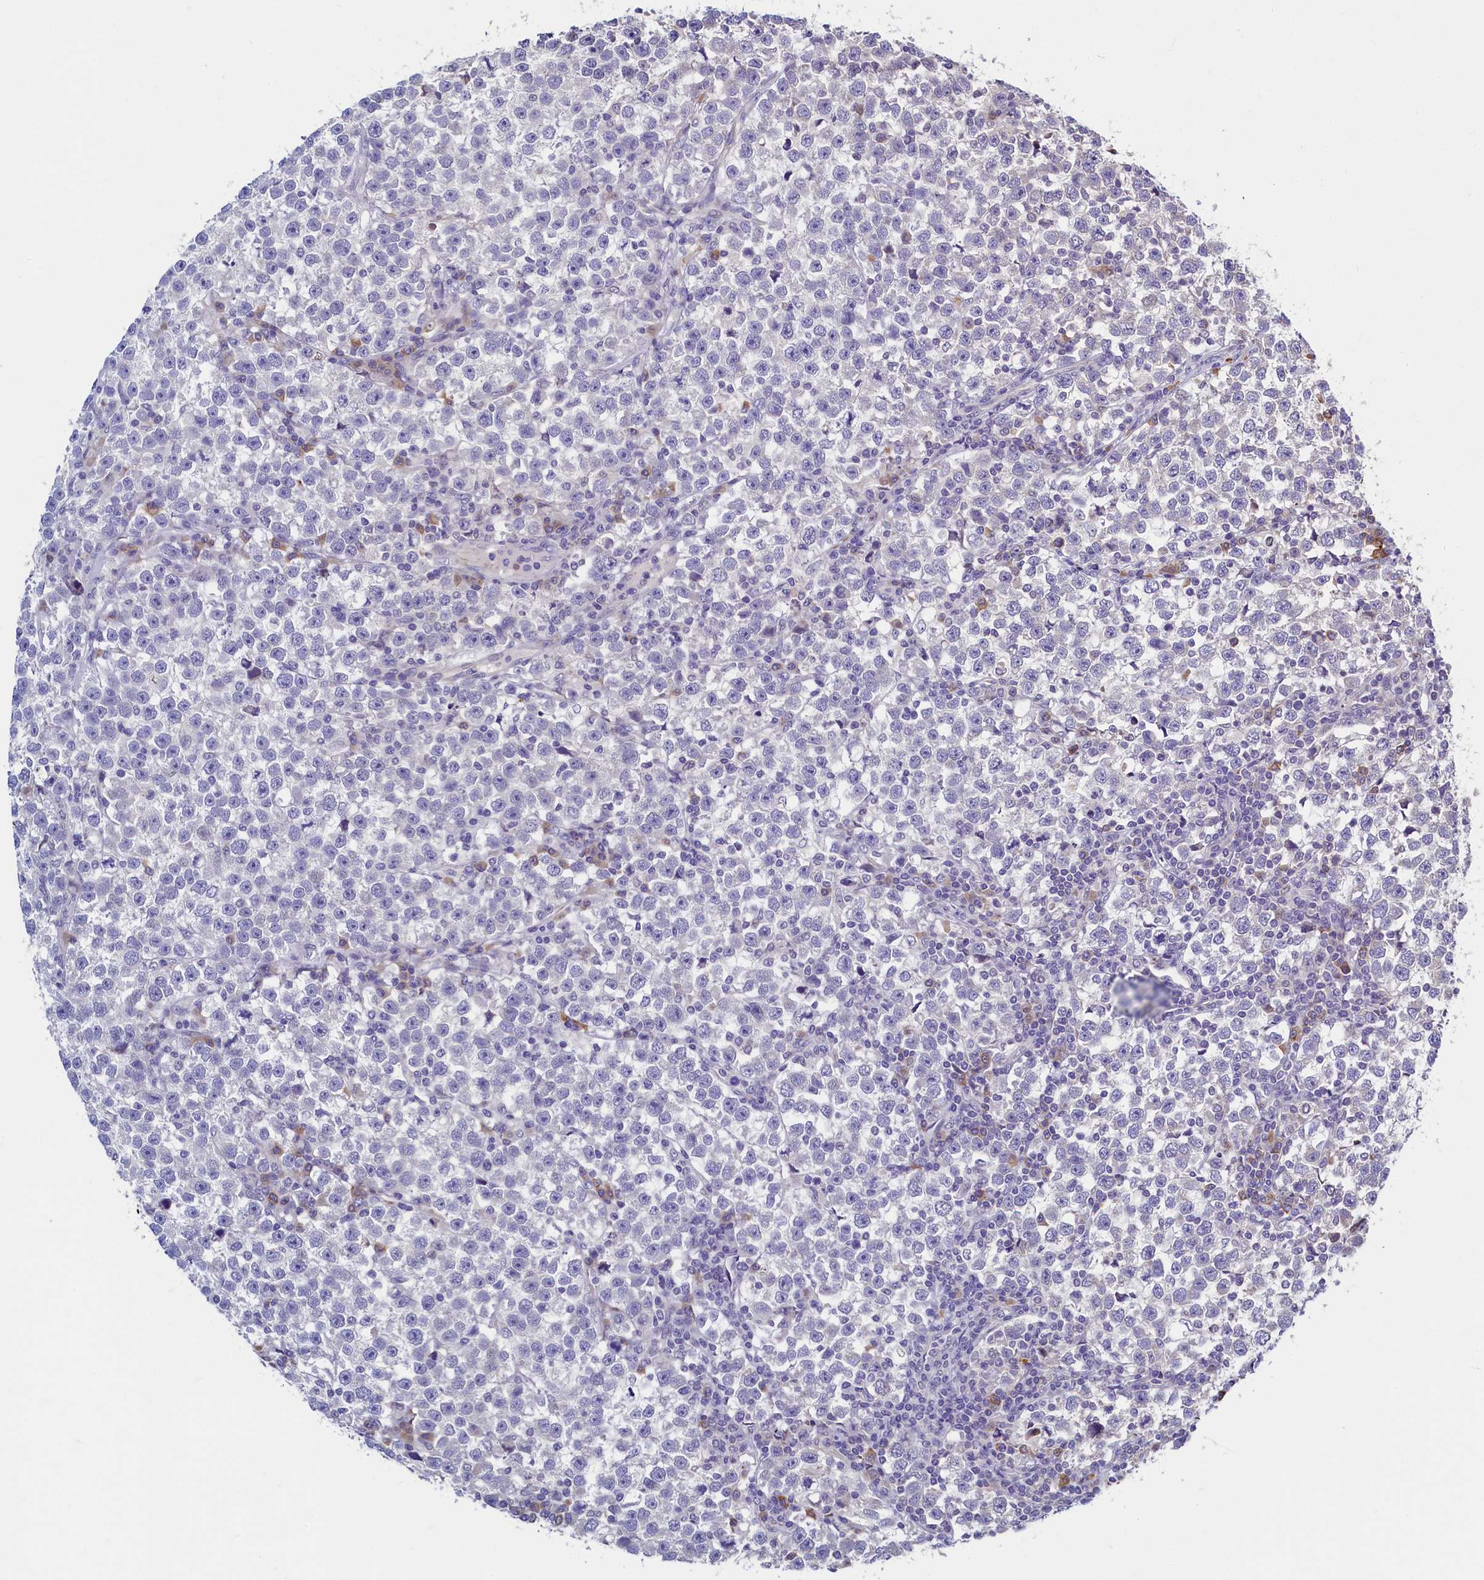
{"staining": {"intensity": "negative", "quantity": "none", "location": "none"}, "tissue": "testis cancer", "cell_type": "Tumor cells", "image_type": "cancer", "snomed": [{"axis": "morphology", "description": "Normal tissue, NOS"}, {"axis": "morphology", "description": "Seminoma, NOS"}, {"axis": "topography", "description": "Testis"}], "caption": "A high-resolution photomicrograph shows IHC staining of seminoma (testis), which shows no significant expression in tumor cells. (Stains: DAB IHC with hematoxylin counter stain, Microscopy: brightfield microscopy at high magnification).", "gene": "SLC16A14", "patient": {"sex": "male", "age": 43}}